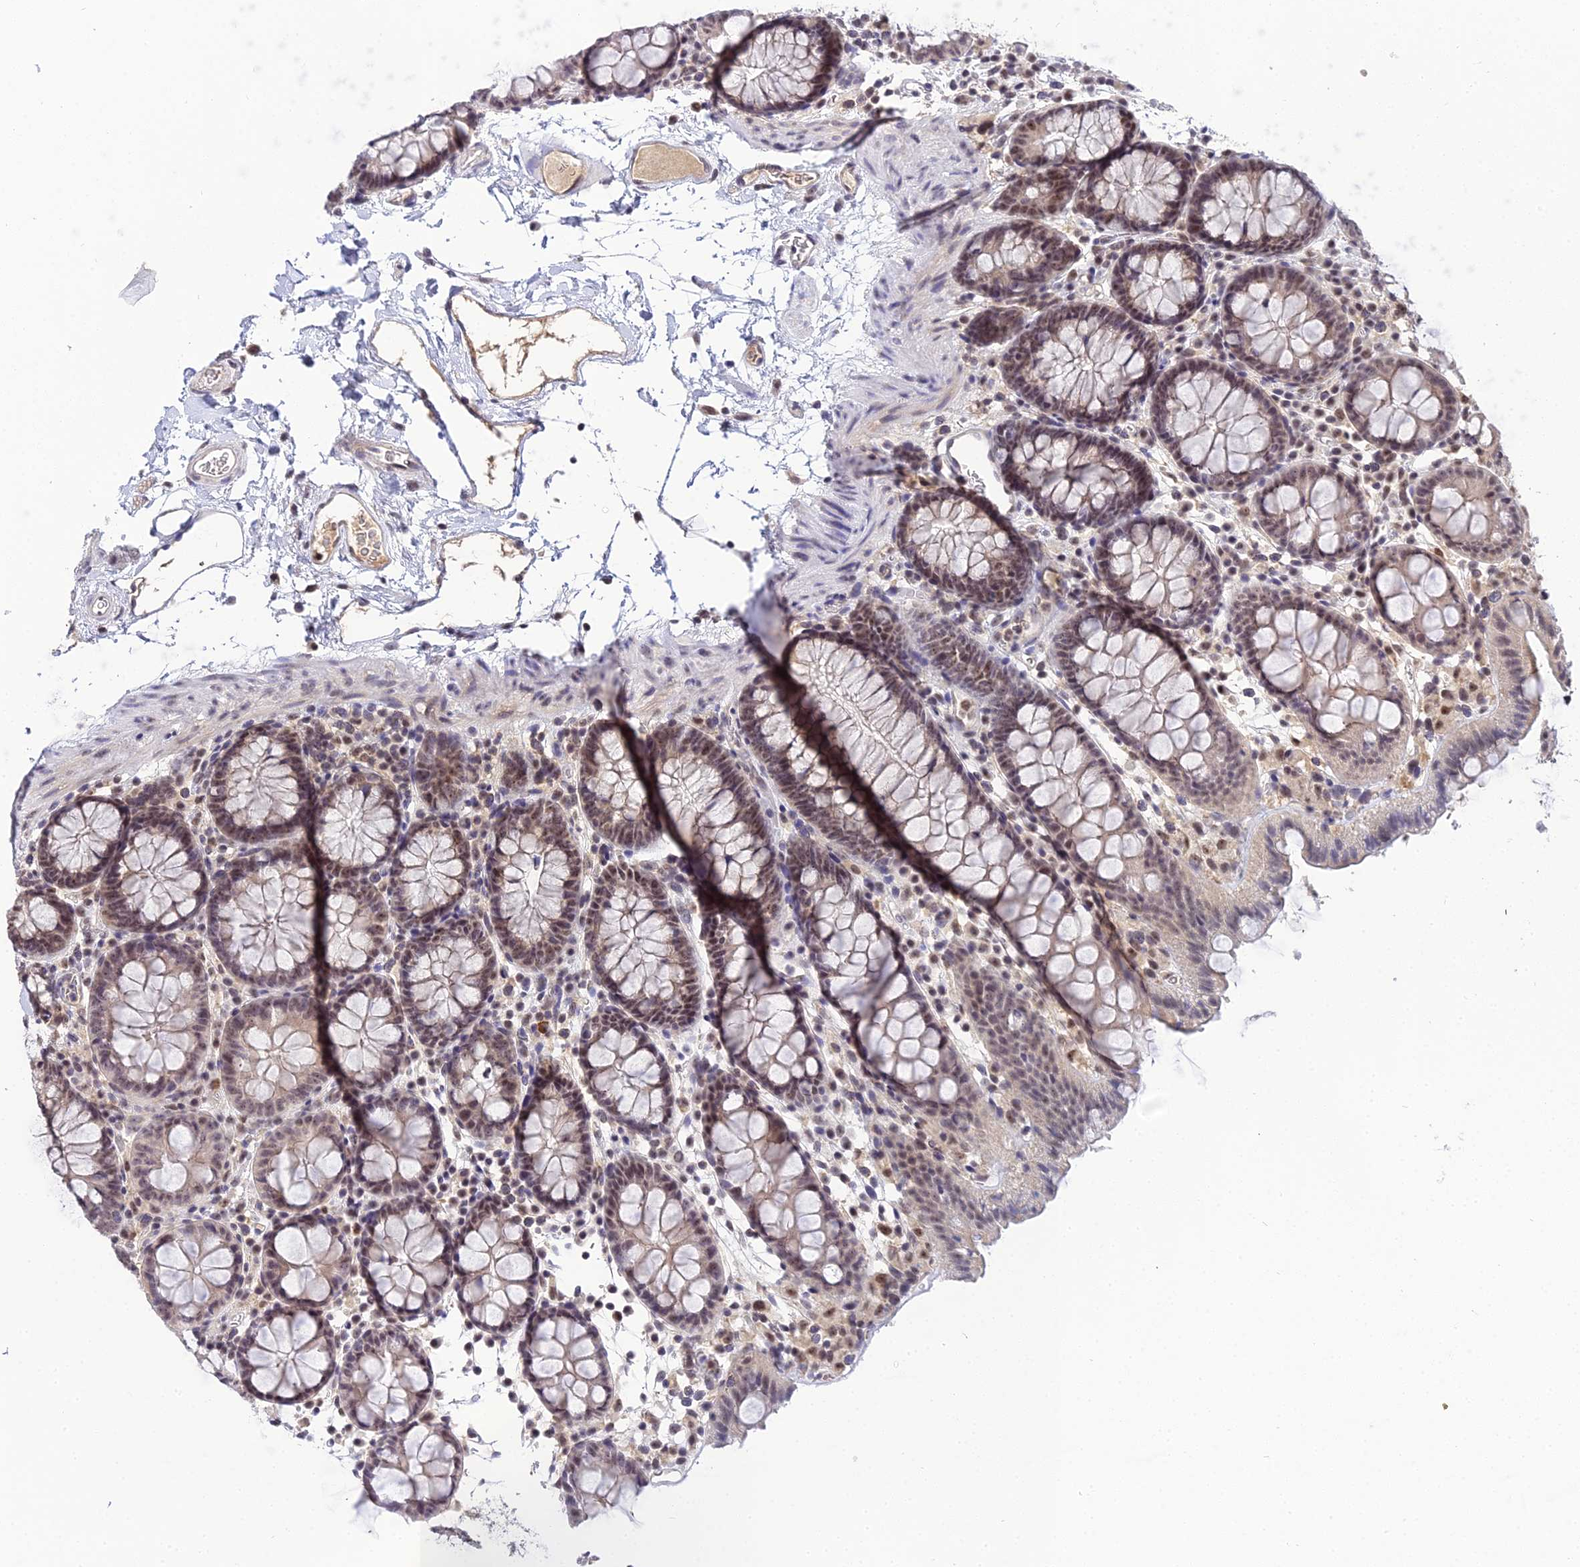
{"staining": {"intensity": "weak", "quantity": ">75%", "location": "cytoplasmic/membranous"}, "tissue": "colon", "cell_type": "Endothelial cells", "image_type": "normal", "snomed": [{"axis": "morphology", "description": "Normal tissue, NOS"}, {"axis": "topography", "description": "Colon"}], "caption": "The micrograph displays a brown stain indicating the presence of a protein in the cytoplasmic/membranous of endothelial cells in colon. Immunohistochemistry (ihc) stains the protein in brown and the nuclei are stained blue.", "gene": "EXOSC3", "patient": {"sex": "male", "age": 75}}